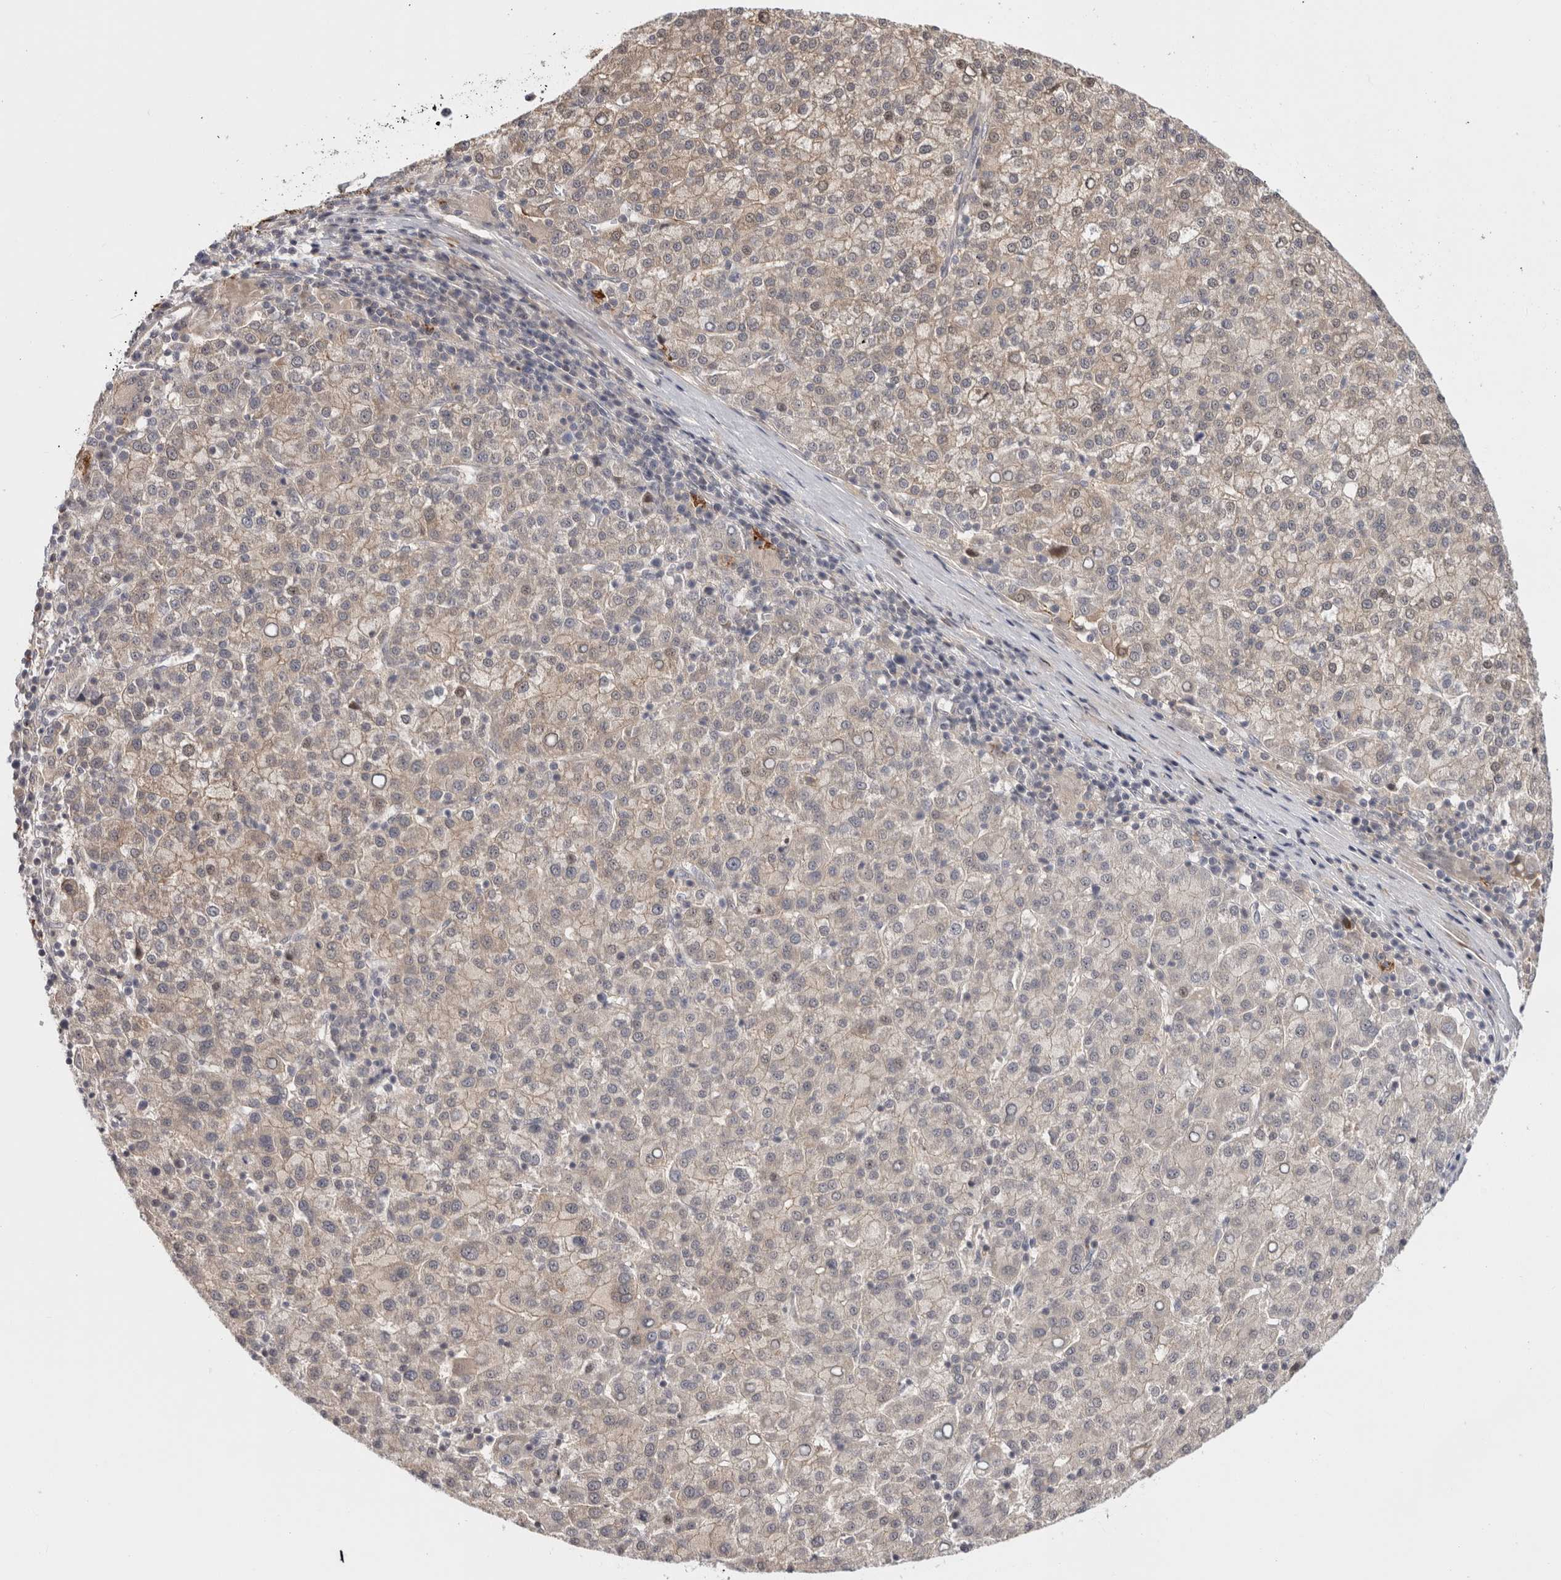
{"staining": {"intensity": "weak", "quantity": "25%-75%", "location": "cytoplasmic/membranous,nuclear"}, "tissue": "liver cancer", "cell_type": "Tumor cells", "image_type": "cancer", "snomed": [{"axis": "morphology", "description": "Carcinoma, Hepatocellular, NOS"}, {"axis": "topography", "description": "Liver"}], "caption": "Protein staining of liver cancer (hepatocellular carcinoma) tissue displays weak cytoplasmic/membranous and nuclear expression in about 25%-75% of tumor cells.", "gene": "ZNF318", "patient": {"sex": "female", "age": 58}}